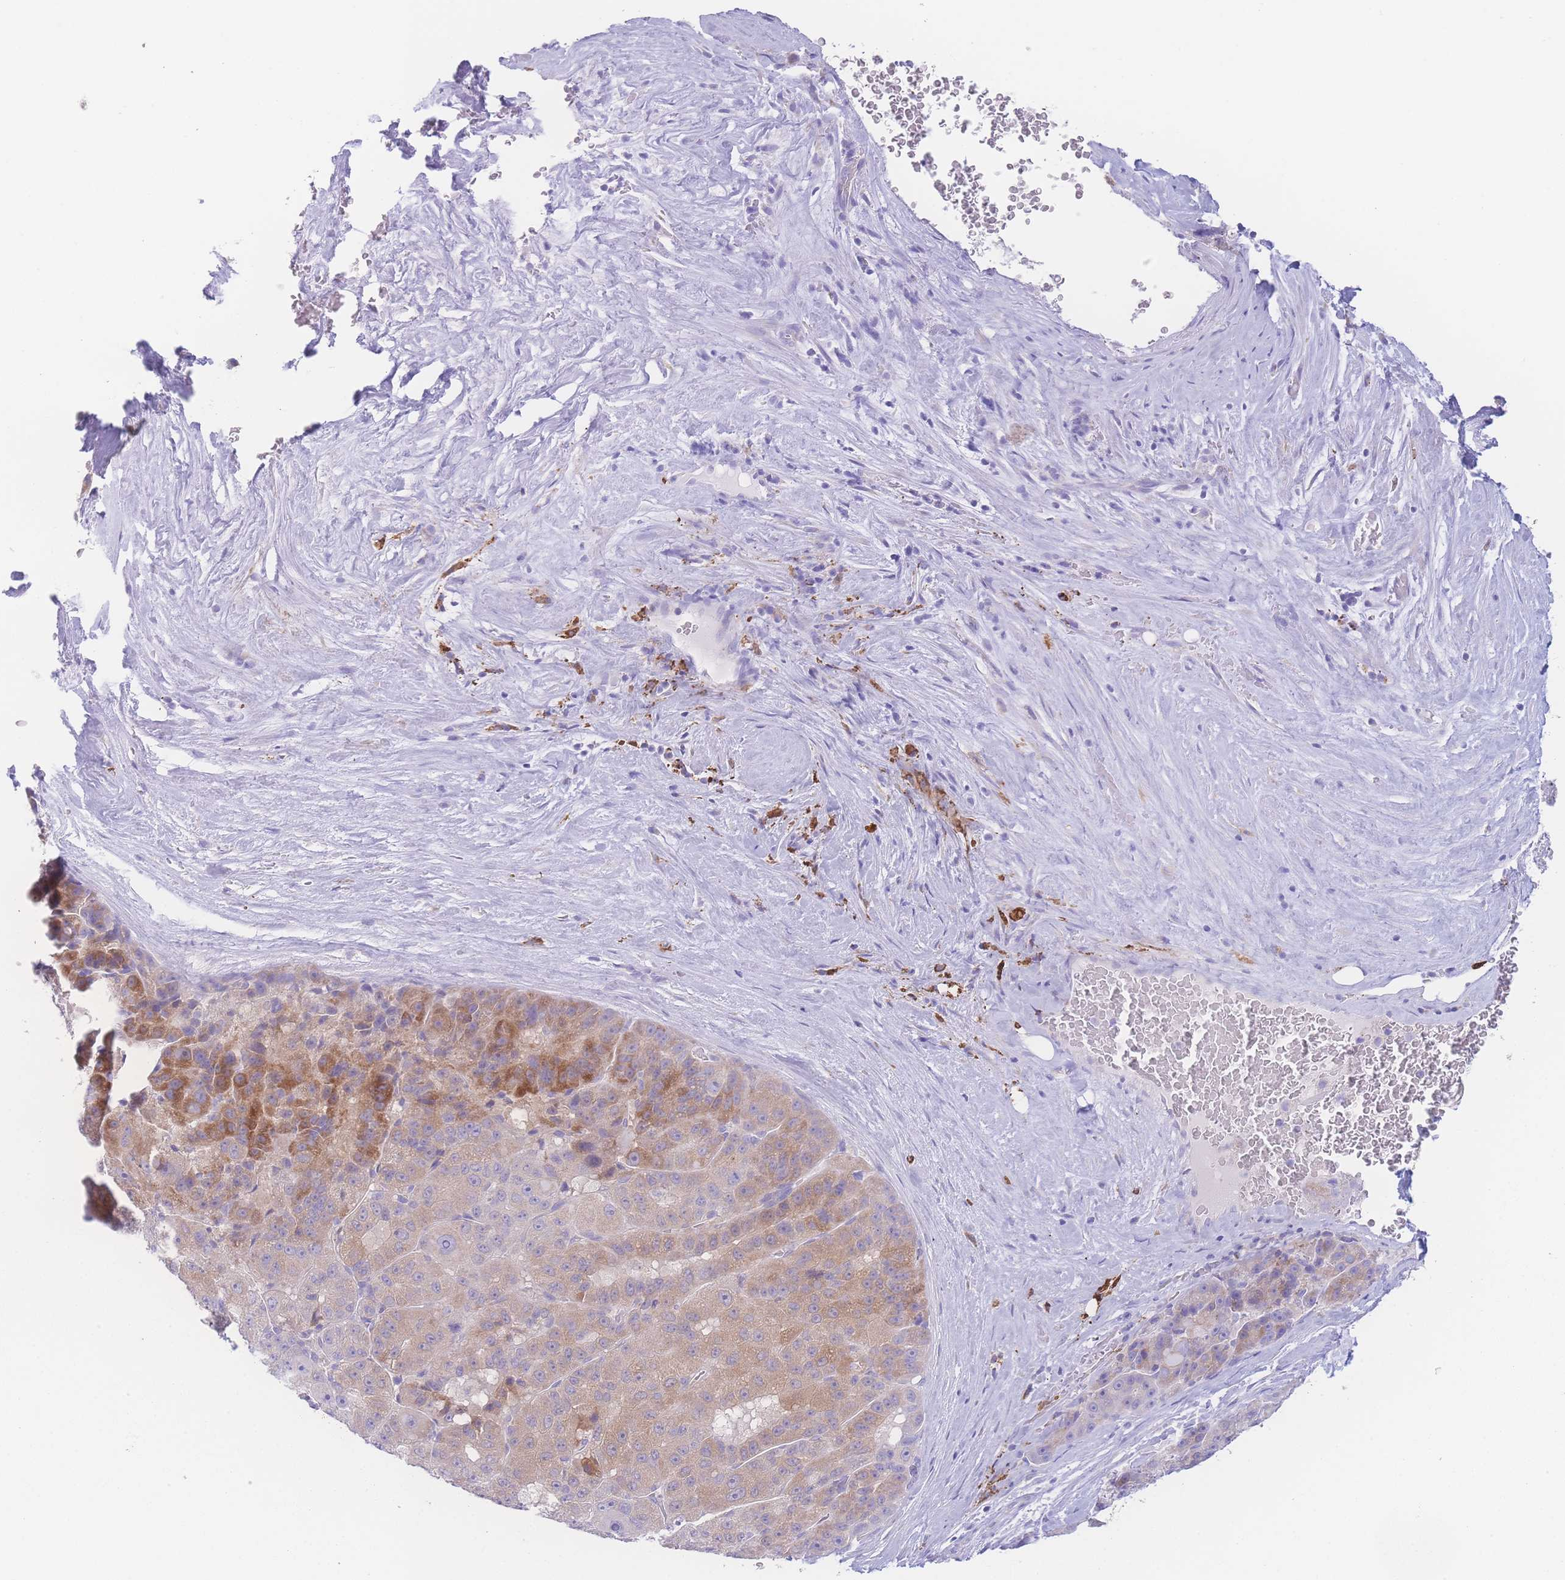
{"staining": {"intensity": "moderate", "quantity": "<25%", "location": "cytoplasmic/membranous"}, "tissue": "liver cancer", "cell_type": "Tumor cells", "image_type": "cancer", "snomed": [{"axis": "morphology", "description": "Carcinoma, Hepatocellular, NOS"}, {"axis": "topography", "description": "Liver"}], "caption": "Moderate cytoplasmic/membranous positivity for a protein is appreciated in approximately <25% of tumor cells of liver cancer using immunohistochemistry.", "gene": "NBEAL1", "patient": {"sex": "male", "age": 76}}